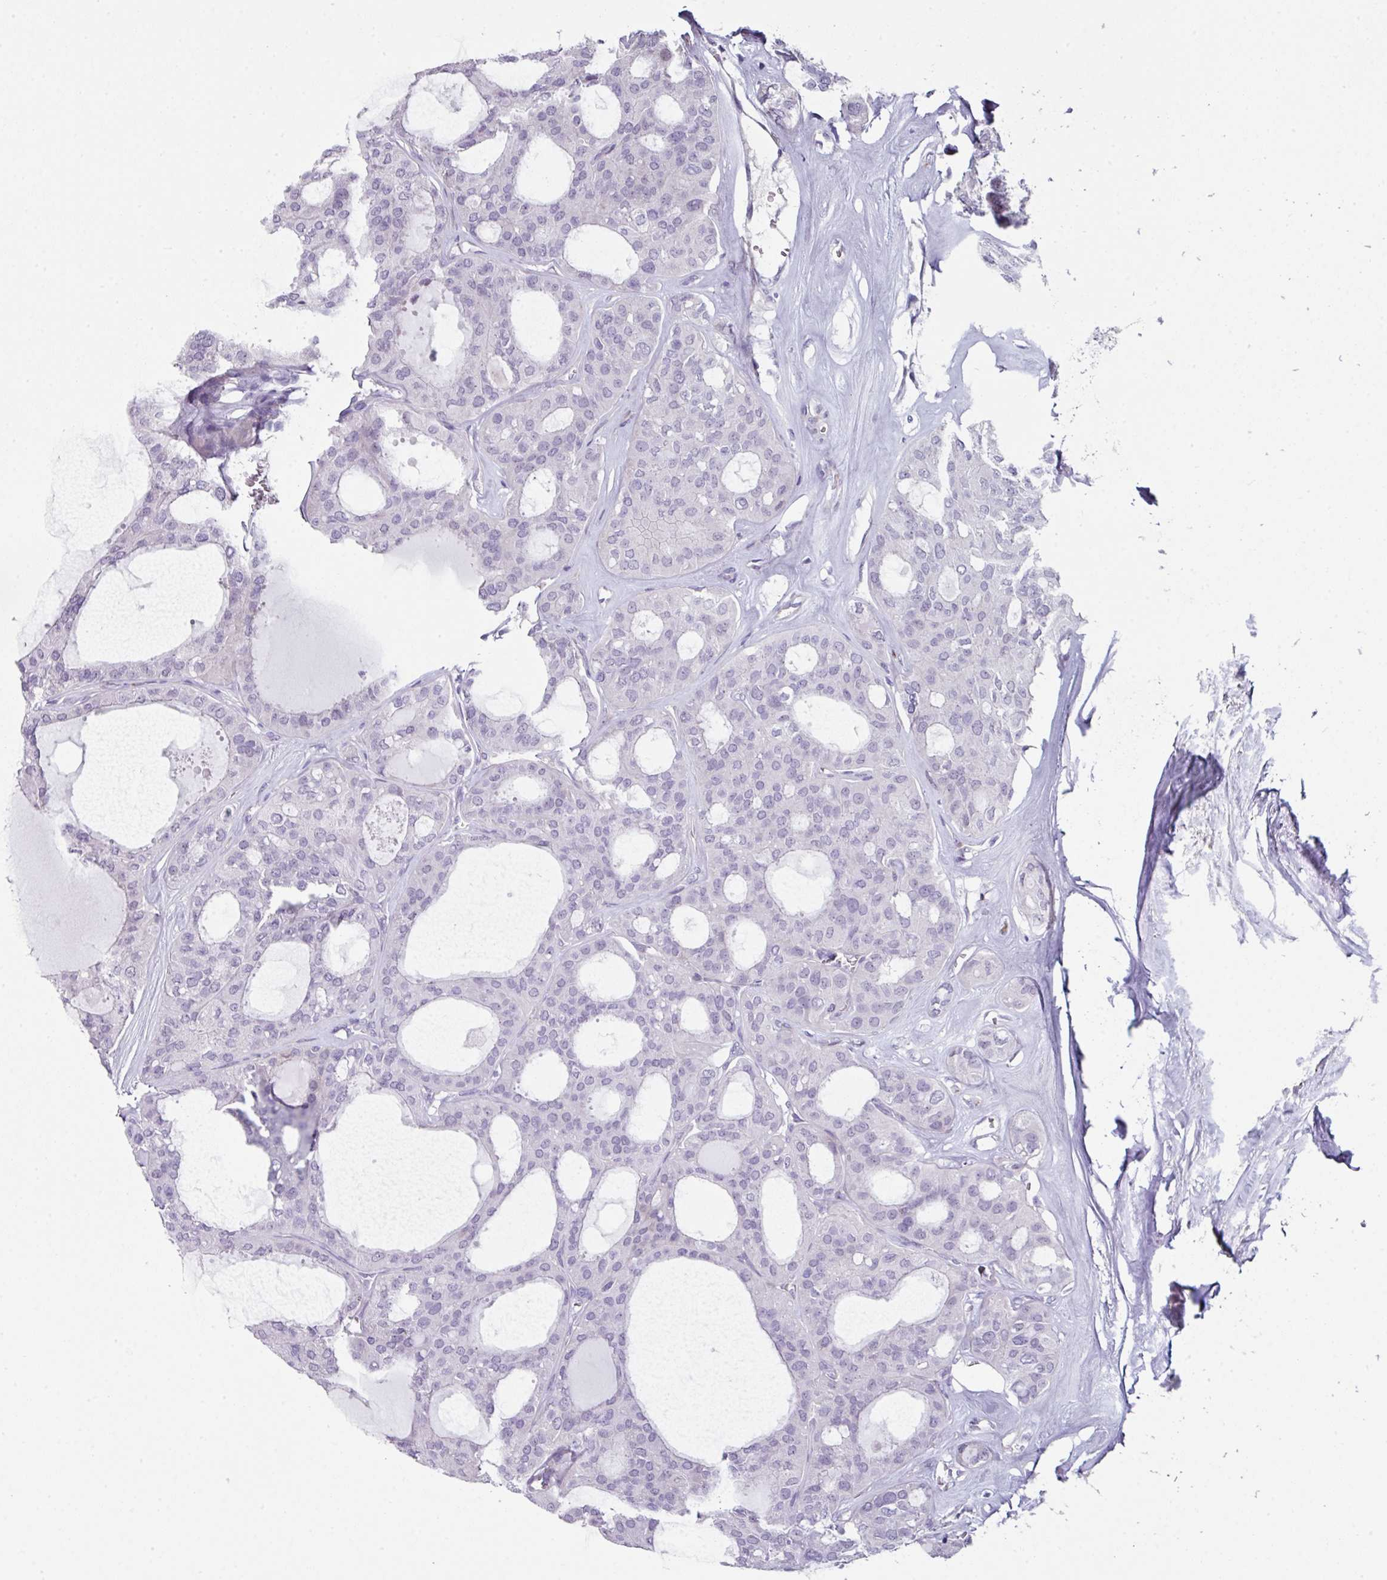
{"staining": {"intensity": "negative", "quantity": "none", "location": "none"}, "tissue": "thyroid cancer", "cell_type": "Tumor cells", "image_type": "cancer", "snomed": [{"axis": "morphology", "description": "Follicular adenoma carcinoma, NOS"}, {"axis": "topography", "description": "Thyroid gland"}], "caption": "Histopathology image shows no protein positivity in tumor cells of thyroid cancer tissue. (IHC, brightfield microscopy, high magnification).", "gene": "BMS1", "patient": {"sex": "male", "age": 75}}